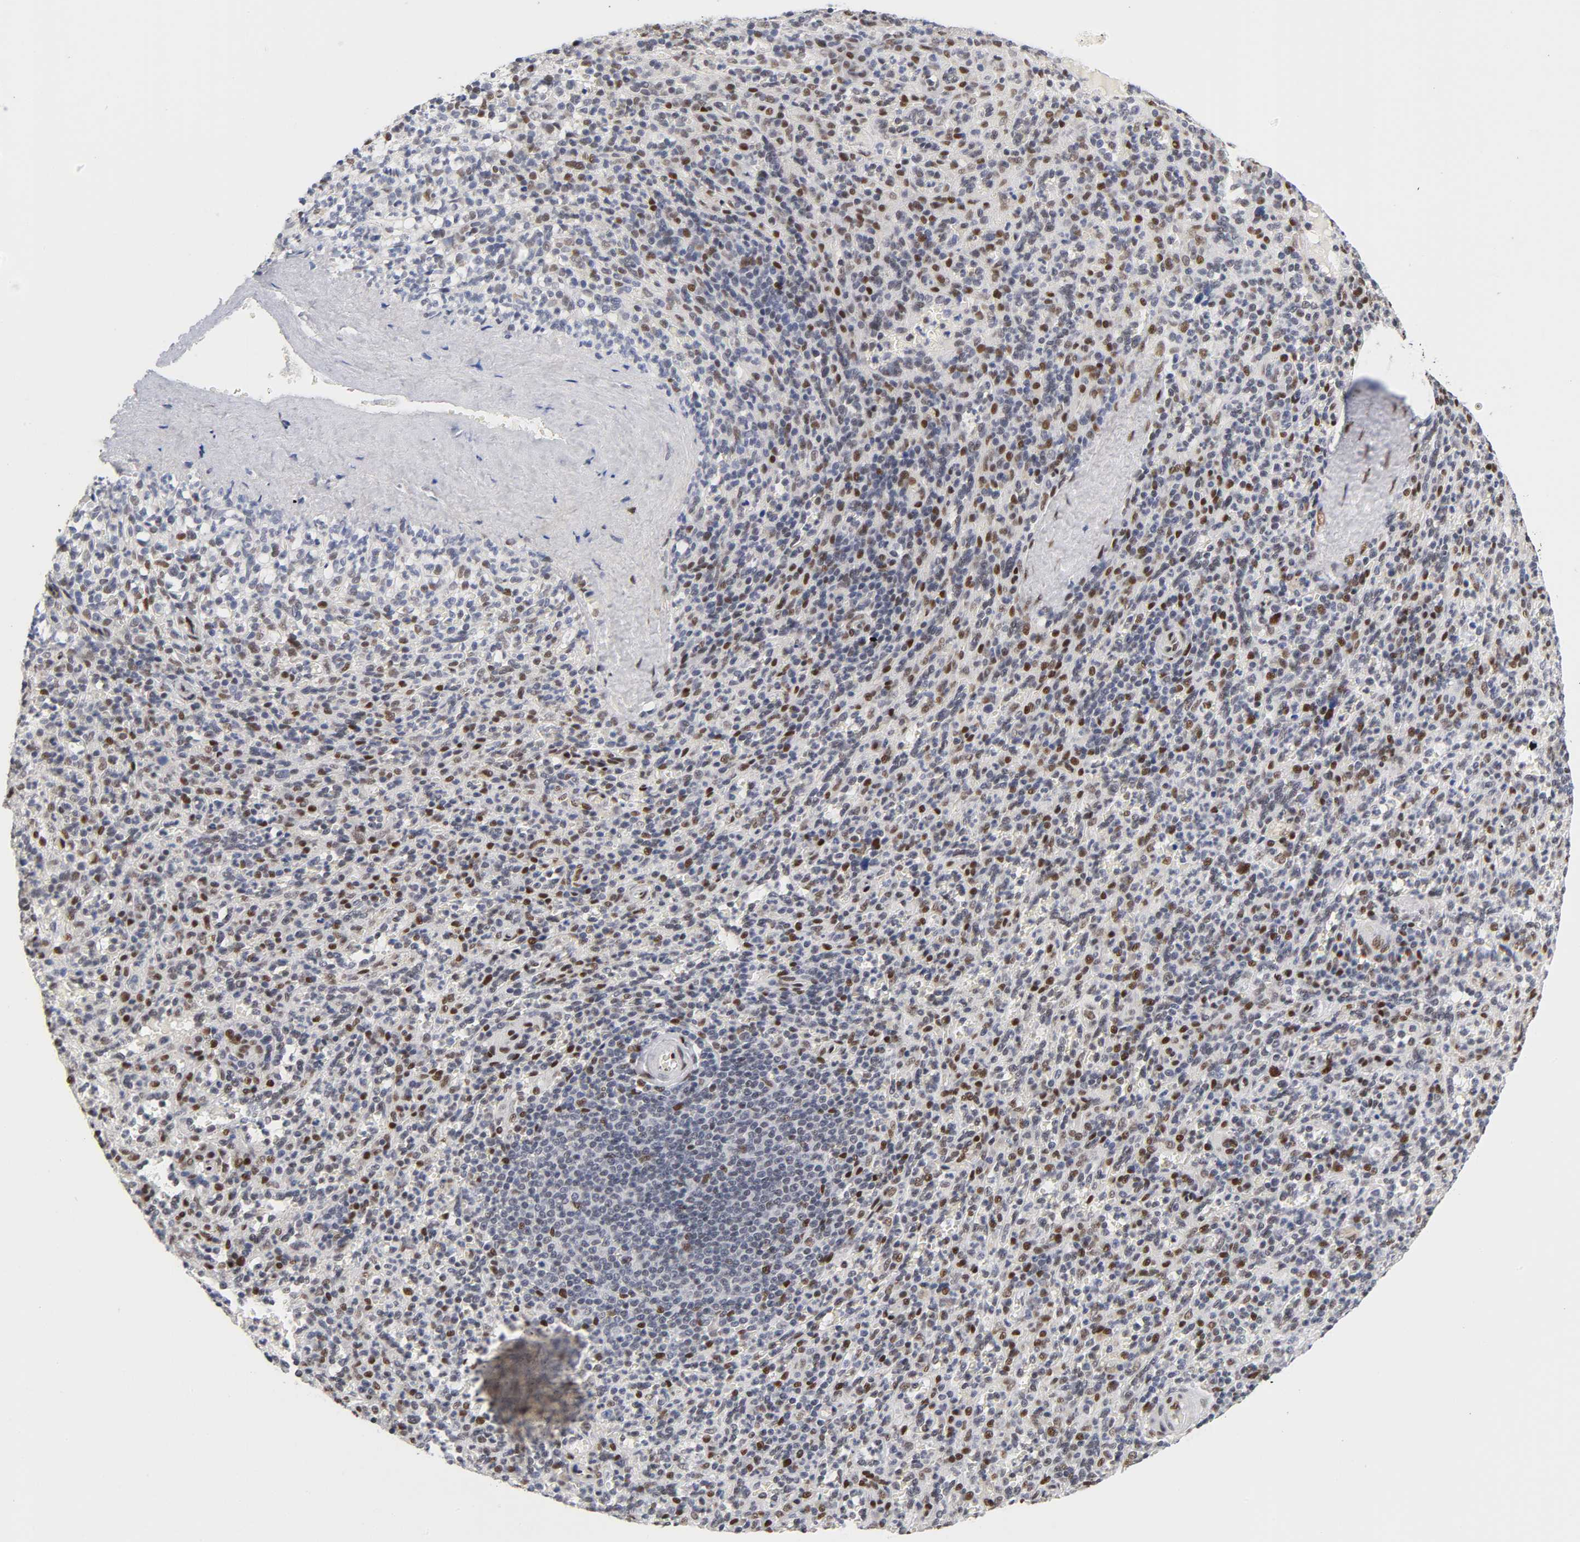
{"staining": {"intensity": "moderate", "quantity": "25%-75%", "location": "nuclear"}, "tissue": "spleen", "cell_type": "Cells in red pulp", "image_type": "normal", "snomed": [{"axis": "morphology", "description": "Normal tissue, NOS"}, {"axis": "topography", "description": "Spleen"}], "caption": "Immunohistochemistry (IHC) micrograph of benign spleen: spleen stained using immunohistochemistry demonstrates medium levels of moderate protein expression localized specifically in the nuclear of cells in red pulp, appearing as a nuclear brown color.", "gene": "NR3C1", "patient": {"sex": "male", "age": 36}}